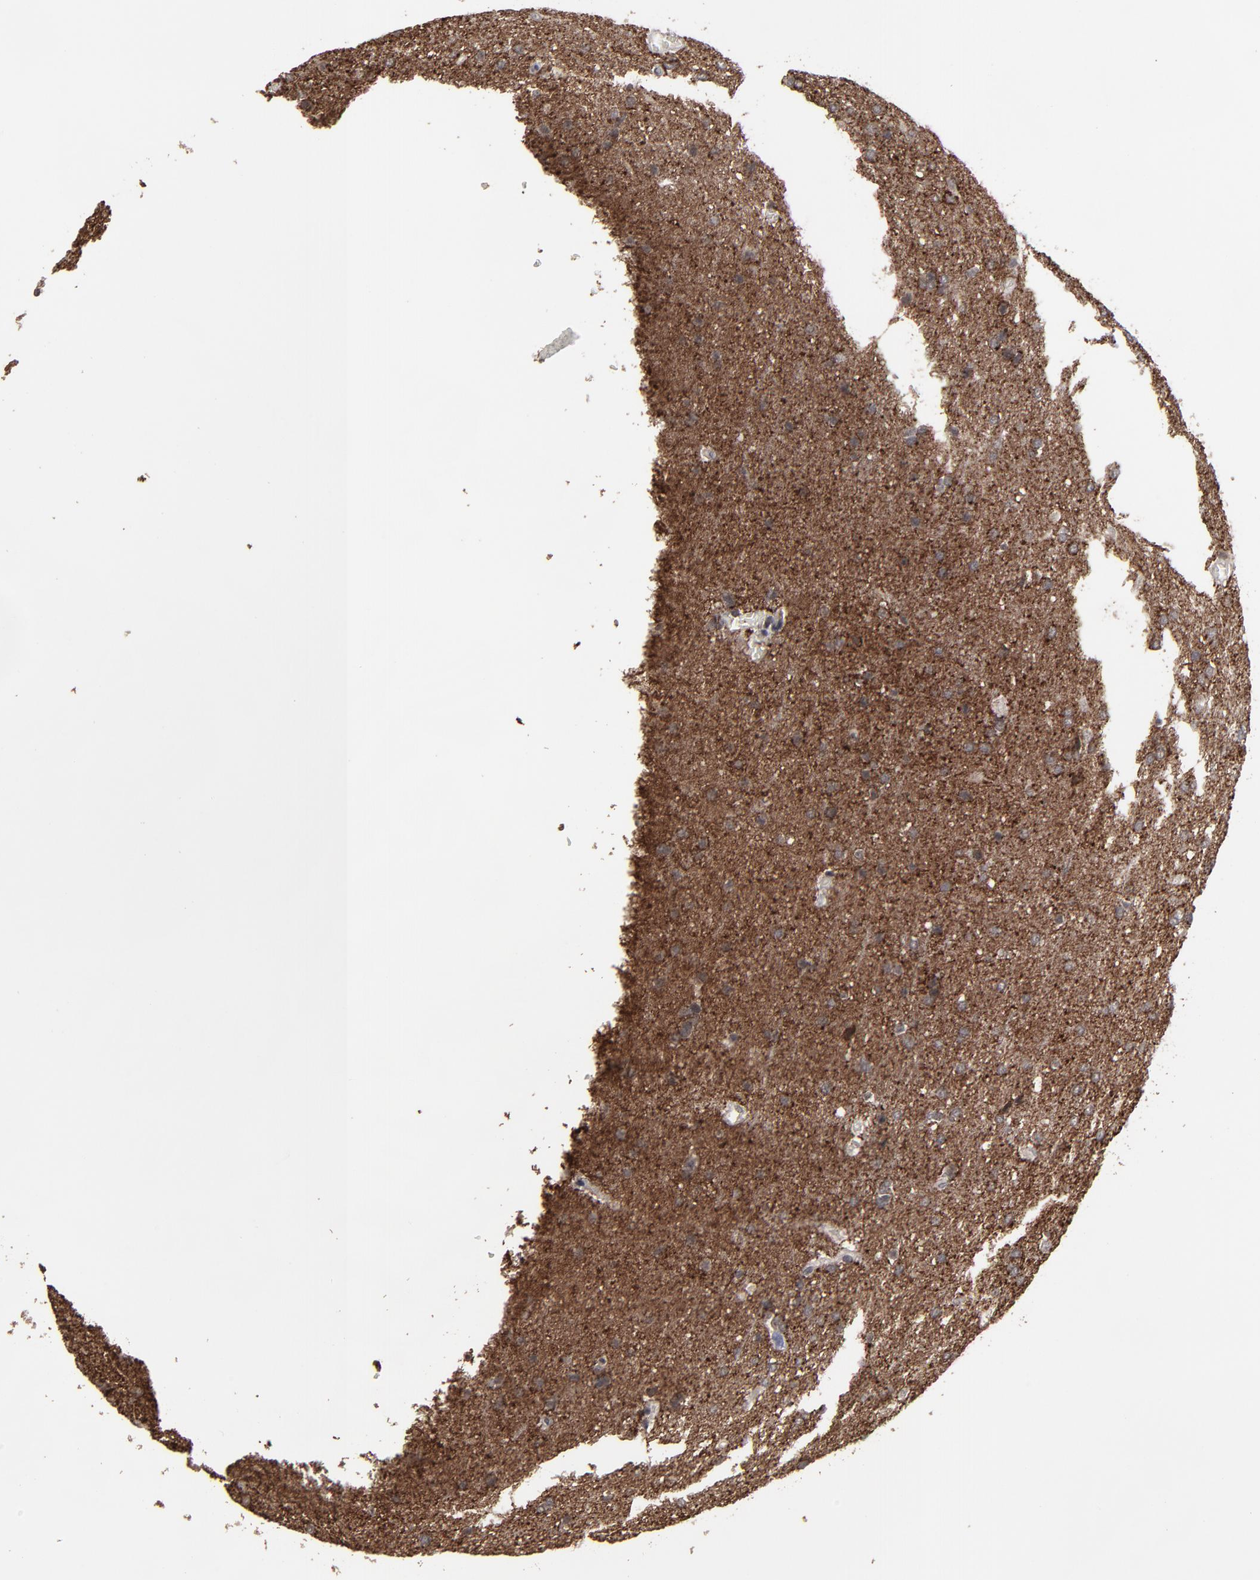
{"staining": {"intensity": "strong", "quantity": ">75%", "location": "cytoplasmic/membranous"}, "tissue": "glioma", "cell_type": "Tumor cells", "image_type": "cancer", "snomed": [{"axis": "morphology", "description": "Glioma, malignant, Low grade"}, {"axis": "topography", "description": "Brain"}], "caption": "DAB (3,3'-diaminobenzidine) immunohistochemical staining of malignant glioma (low-grade) reveals strong cytoplasmic/membranous protein expression in about >75% of tumor cells.", "gene": "SLC22A17", "patient": {"sex": "female", "age": 32}}